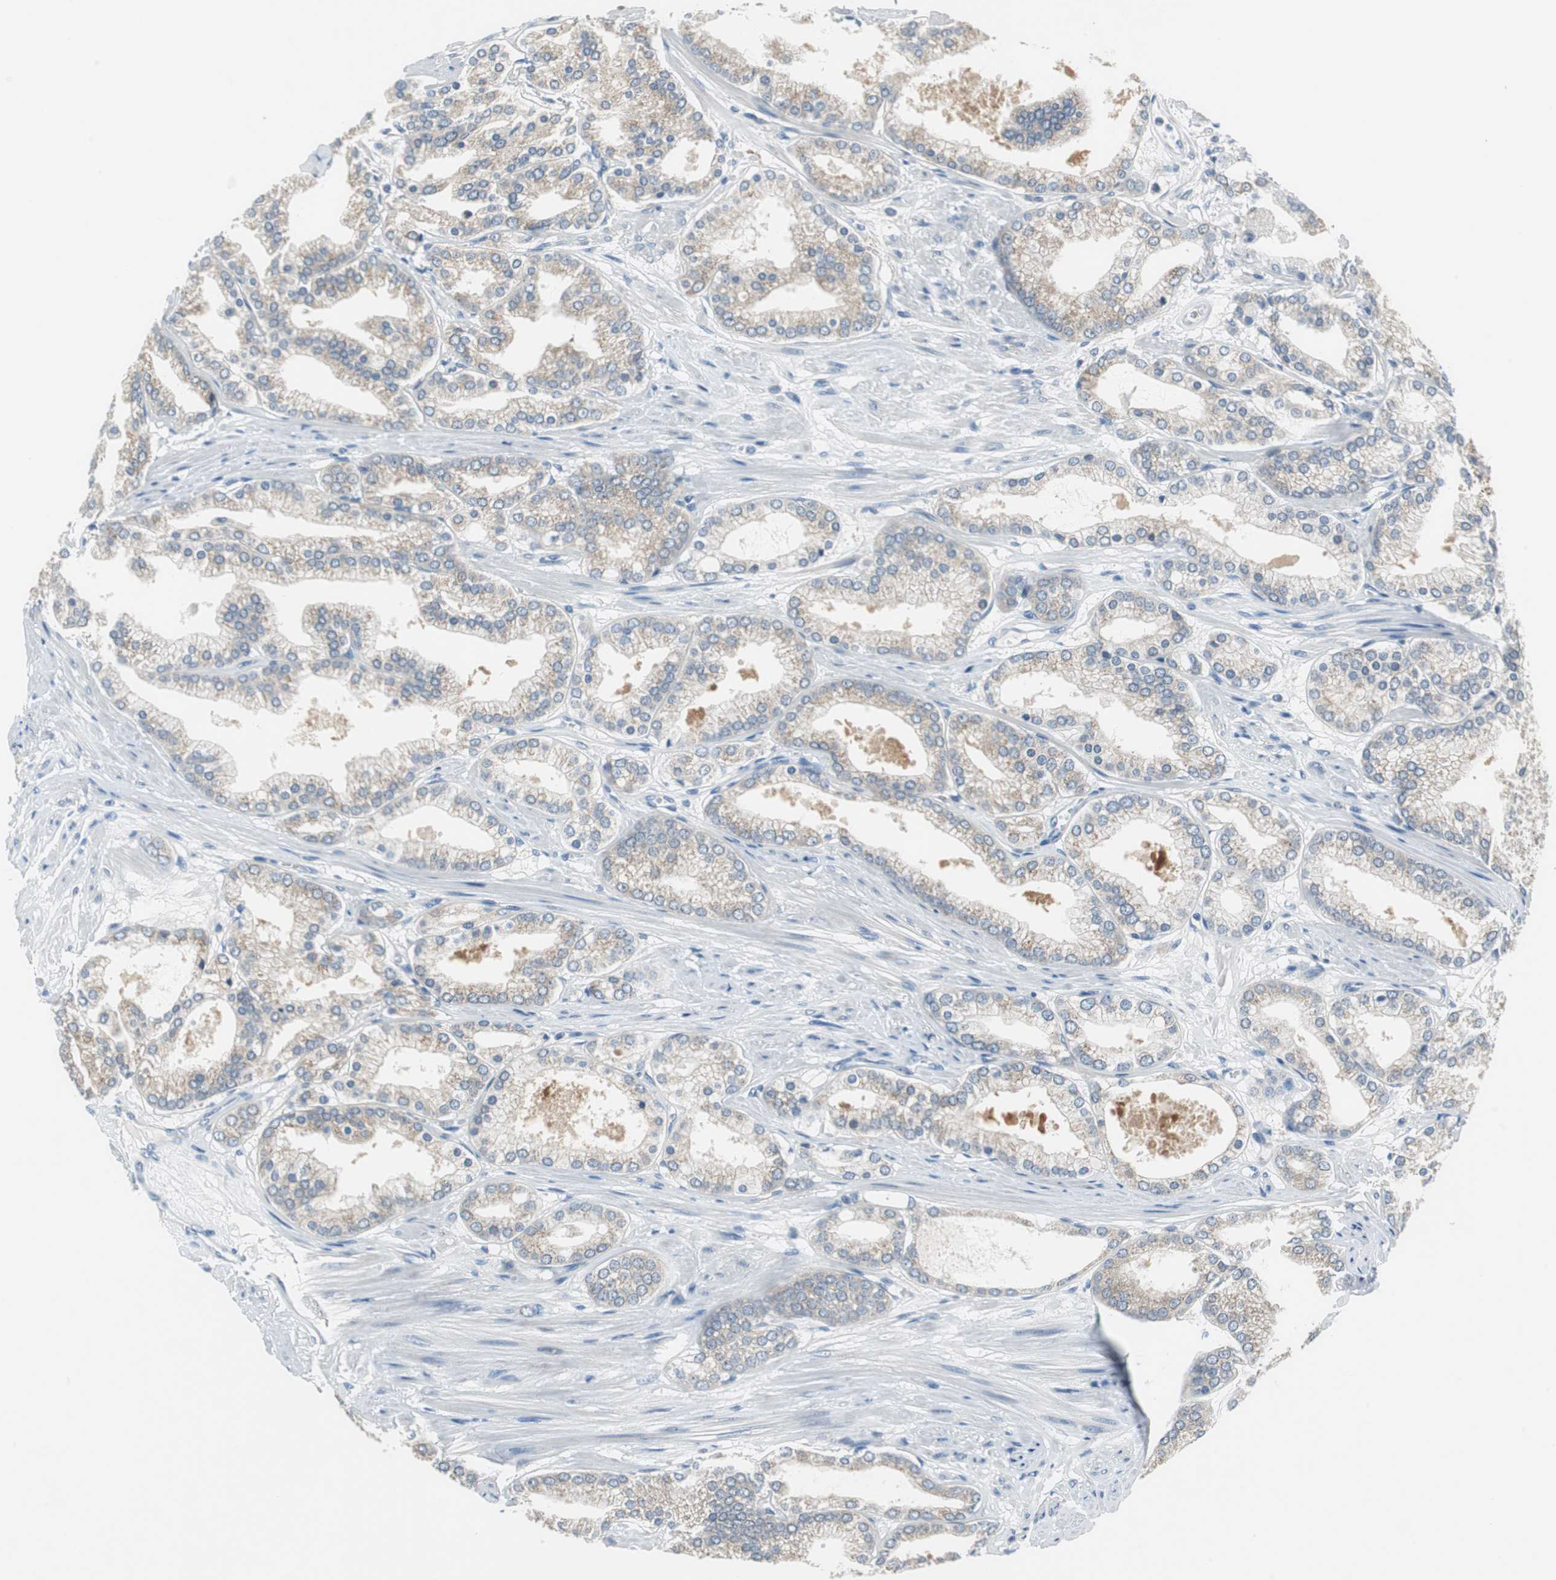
{"staining": {"intensity": "weak", "quantity": ">75%", "location": "cytoplasmic/membranous"}, "tissue": "prostate cancer", "cell_type": "Tumor cells", "image_type": "cancer", "snomed": [{"axis": "morphology", "description": "Adenocarcinoma, High grade"}, {"axis": "topography", "description": "Prostate"}], "caption": "A brown stain shows weak cytoplasmic/membranous staining of a protein in human high-grade adenocarcinoma (prostate) tumor cells.", "gene": "PLAA", "patient": {"sex": "male", "age": 61}}